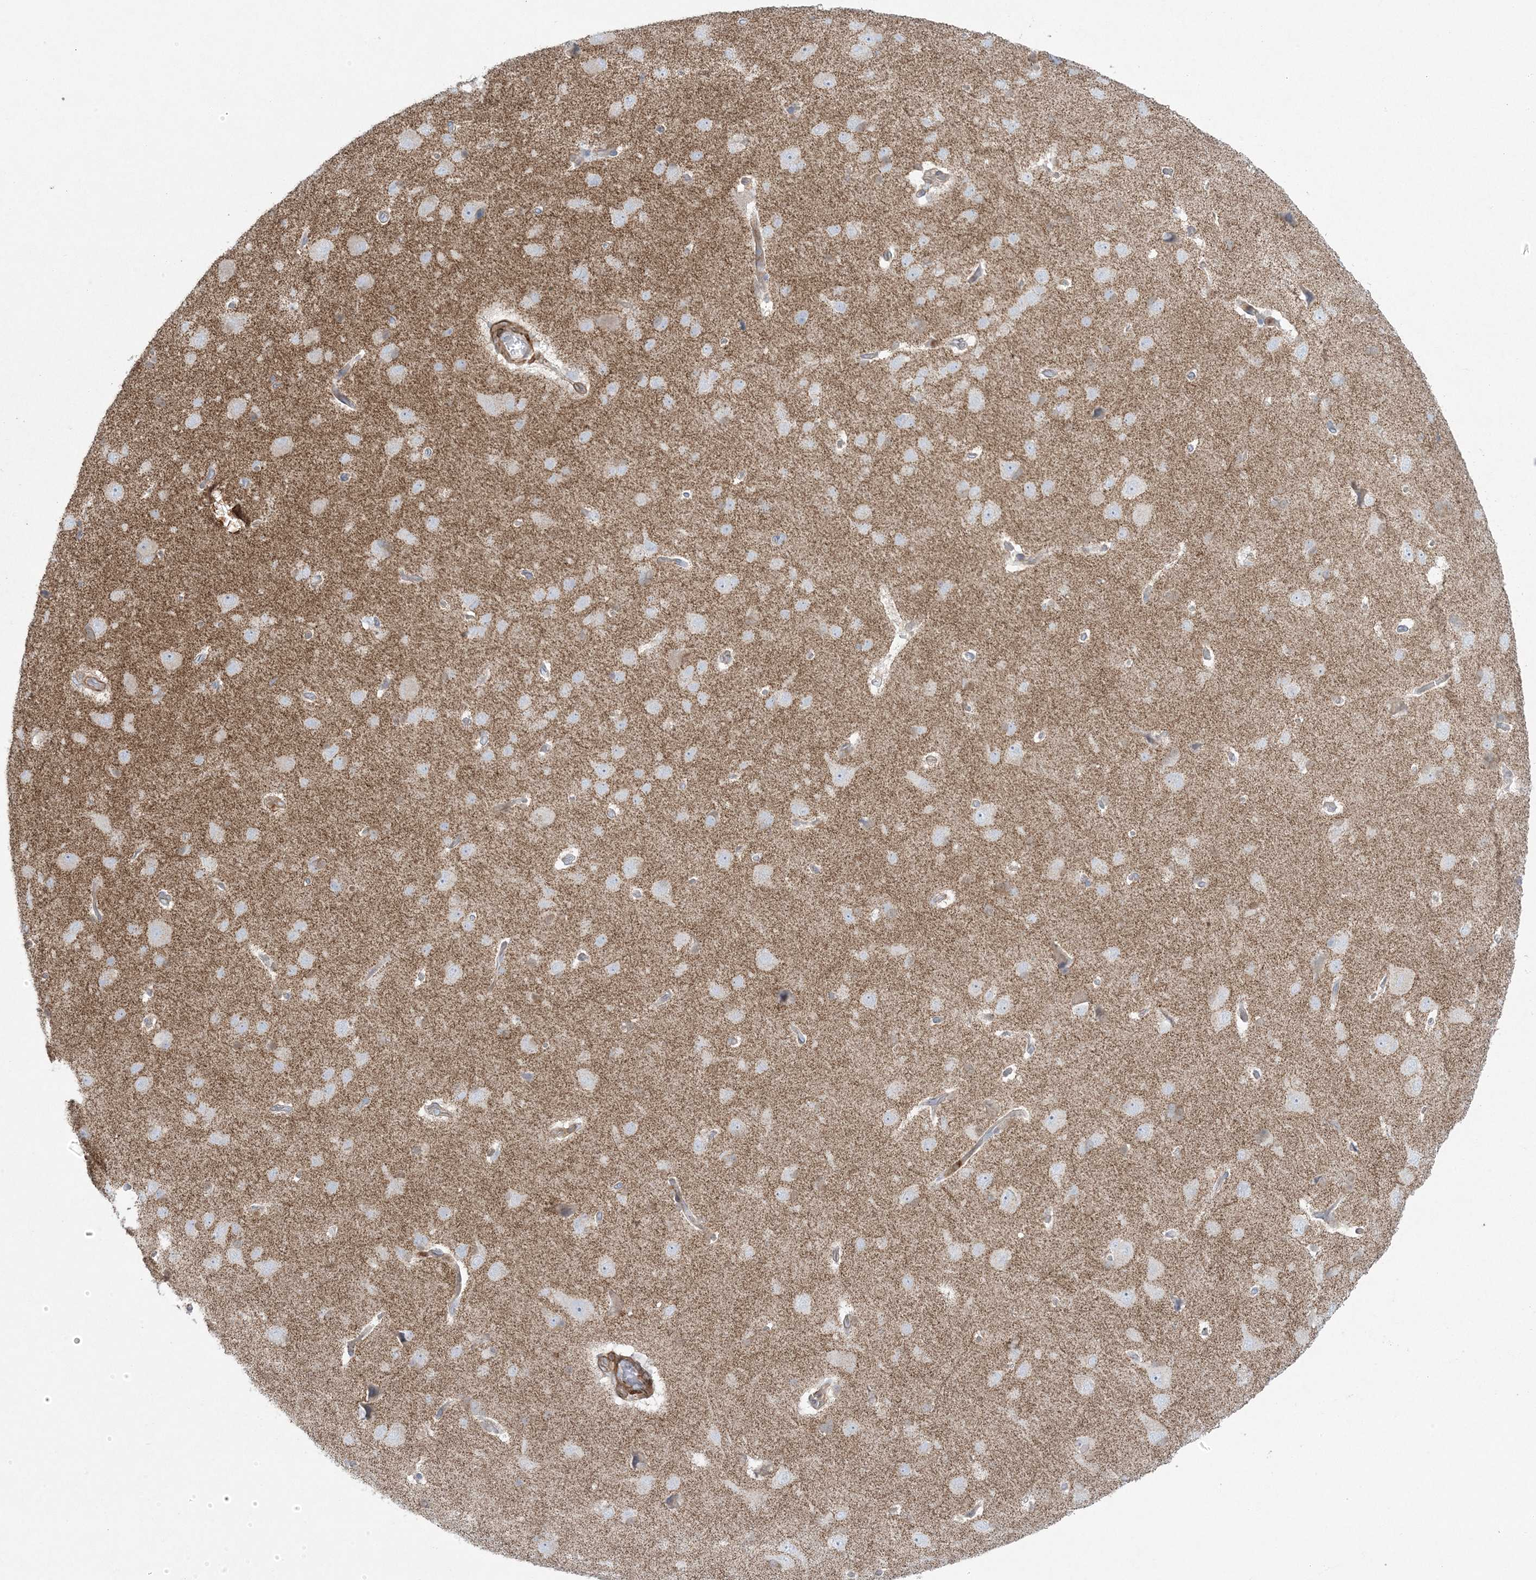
{"staining": {"intensity": "moderate", "quantity": "25%-75%", "location": "cytoplasmic/membranous"}, "tissue": "cerebral cortex", "cell_type": "Endothelial cells", "image_type": "normal", "snomed": [{"axis": "morphology", "description": "Normal tissue, NOS"}, {"axis": "topography", "description": "Cerebral cortex"}], "caption": "An IHC photomicrograph of benign tissue is shown. Protein staining in brown highlights moderate cytoplasmic/membranous positivity in cerebral cortex within endothelial cells.", "gene": "ARHGAP30", "patient": {"sex": "male", "age": 62}}